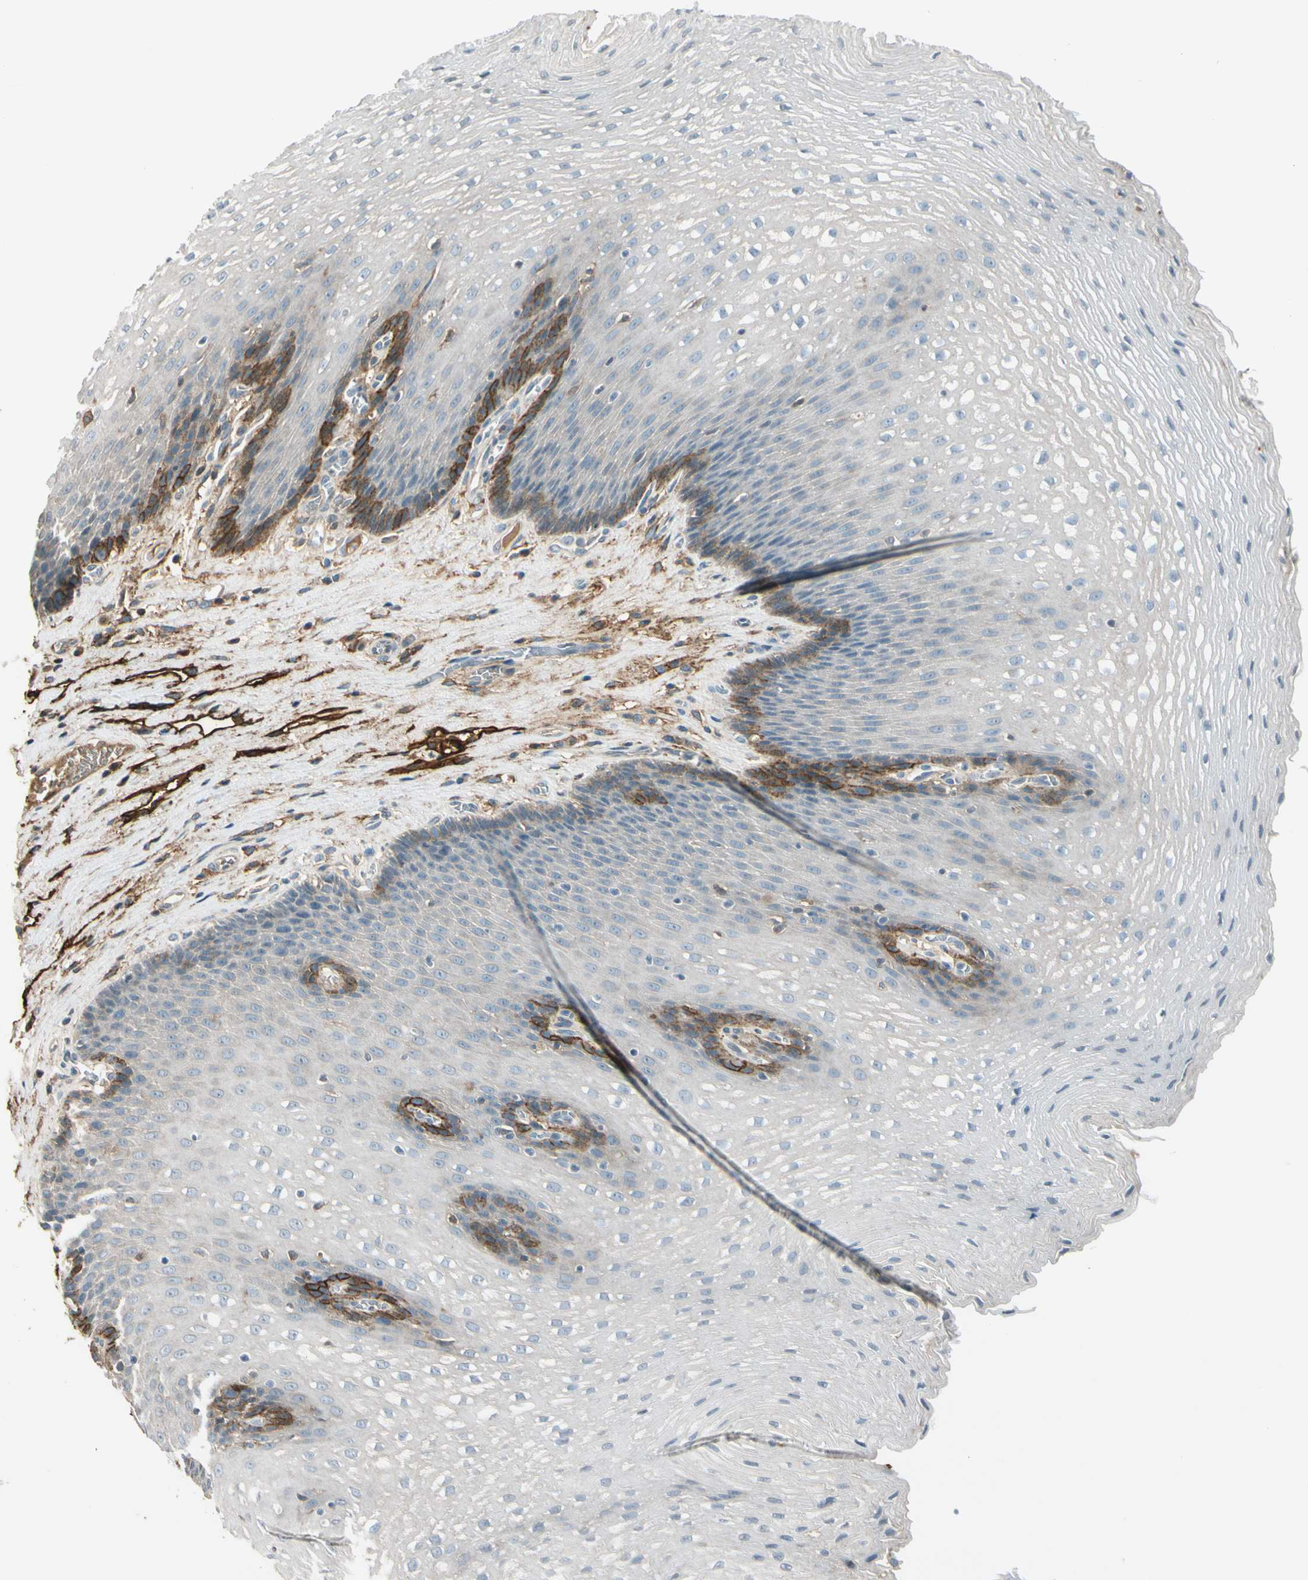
{"staining": {"intensity": "moderate", "quantity": "<25%", "location": "cytoplasmic/membranous"}, "tissue": "esophagus", "cell_type": "Squamous epithelial cells", "image_type": "normal", "snomed": [{"axis": "morphology", "description": "Normal tissue, NOS"}, {"axis": "topography", "description": "Esophagus"}], "caption": "Squamous epithelial cells demonstrate moderate cytoplasmic/membranous expression in about <25% of cells in benign esophagus.", "gene": "PDPN", "patient": {"sex": "male", "age": 48}}